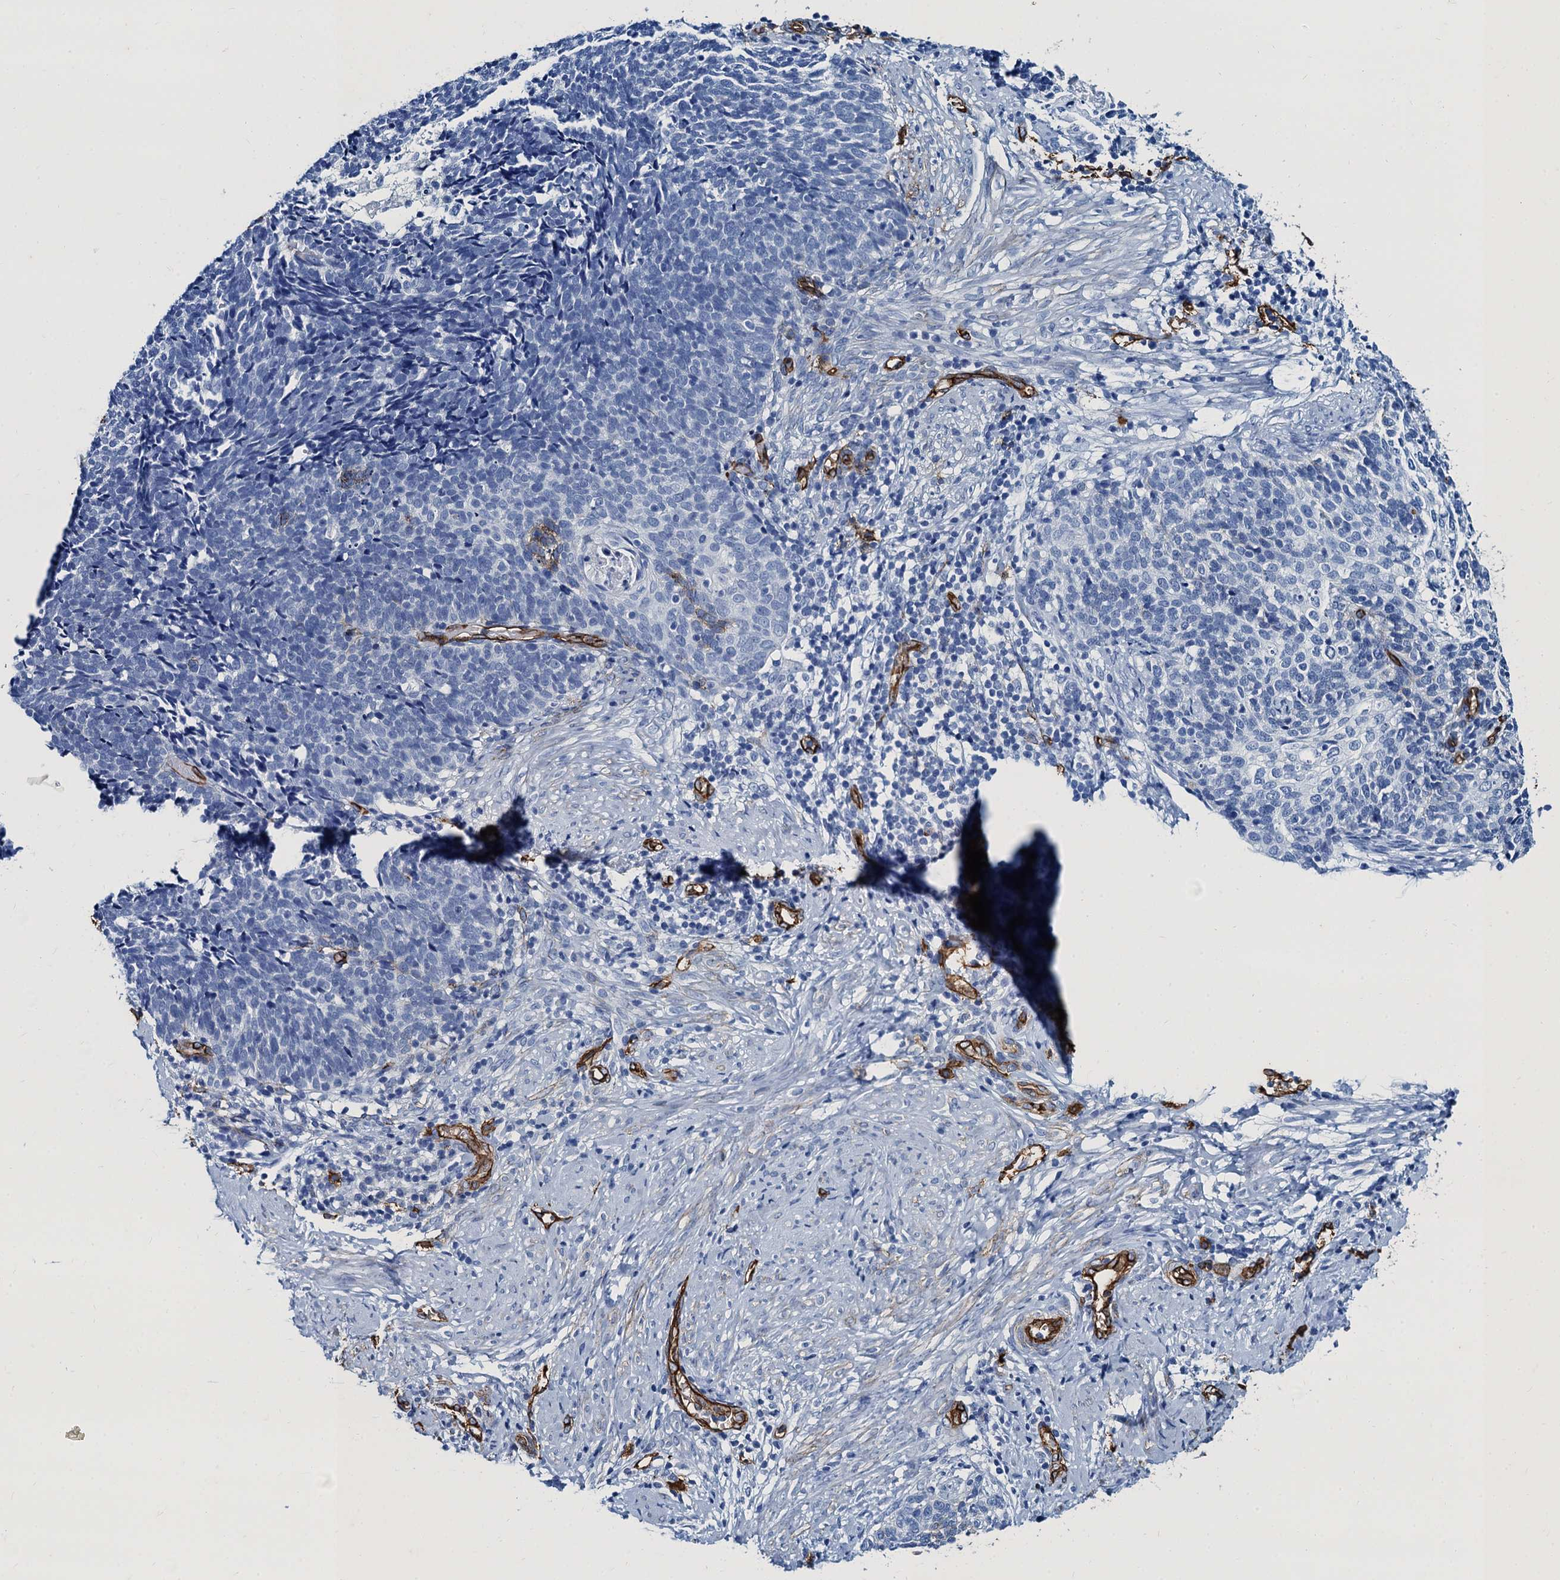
{"staining": {"intensity": "negative", "quantity": "none", "location": "none"}, "tissue": "cervical cancer", "cell_type": "Tumor cells", "image_type": "cancer", "snomed": [{"axis": "morphology", "description": "Squamous cell carcinoma, NOS"}, {"axis": "topography", "description": "Cervix"}], "caption": "The micrograph demonstrates no significant staining in tumor cells of cervical cancer (squamous cell carcinoma). (Brightfield microscopy of DAB immunohistochemistry (IHC) at high magnification).", "gene": "CAVIN2", "patient": {"sex": "female", "age": 39}}